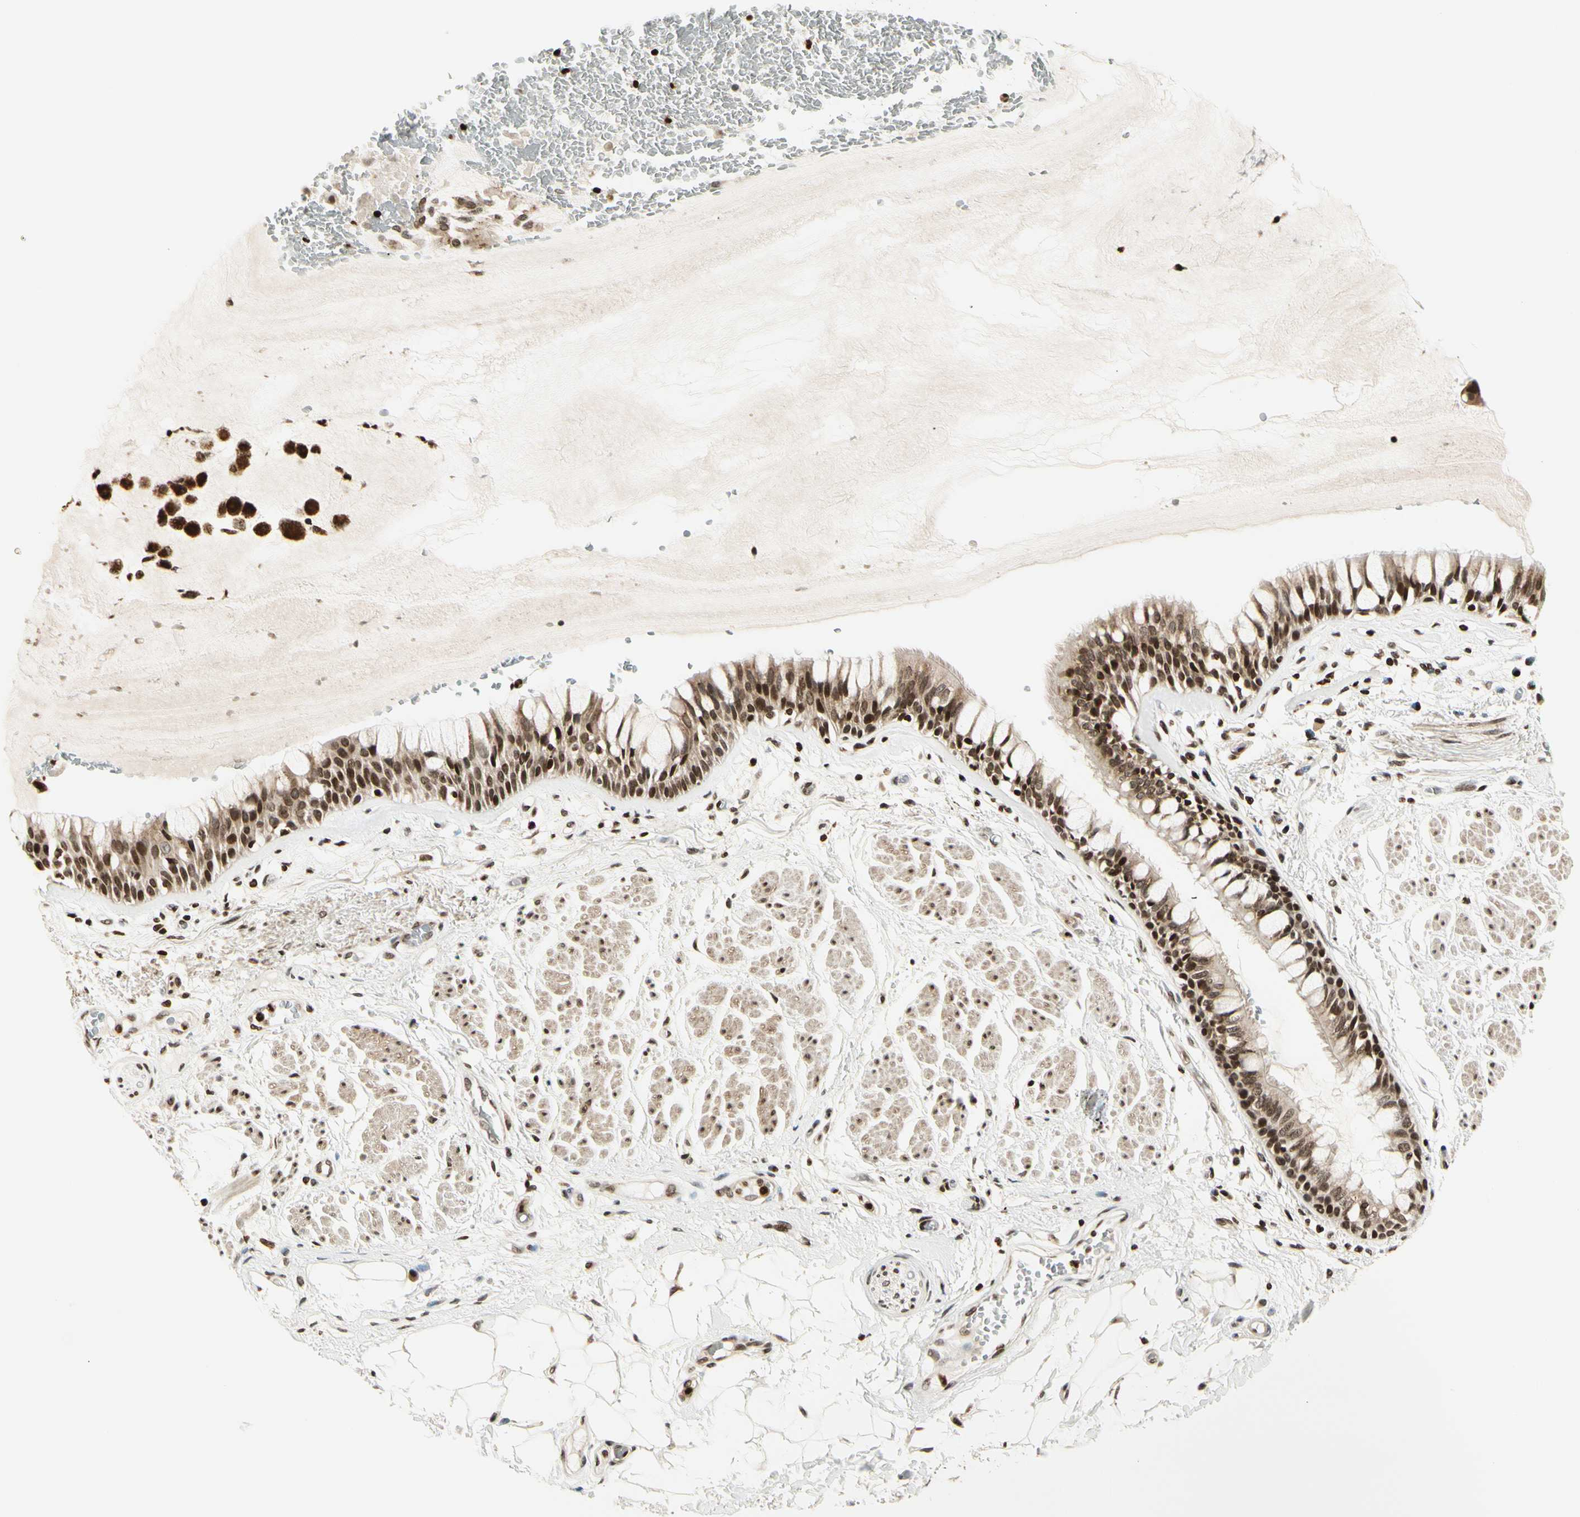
{"staining": {"intensity": "strong", "quantity": ">75%", "location": "cytoplasmic/membranous,nuclear"}, "tissue": "bronchus", "cell_type": "Respiratory epithelial cells", "image_type": "normal", "snomed": [{"axis": "morphology", "description": "Normal tissue, NOS"}, {"axis": "topography", "description": "Bronchus"}], "caption": "Bronchus stained with DAB immunohistochemistry (IHC) exhibits high levels of strong cytoplasmic/membranous,nuclear expression in about >75% of respiratory epithelial cells.", "gene": "TSHZ3", "patient": {"sex": "male", "age": 66}}